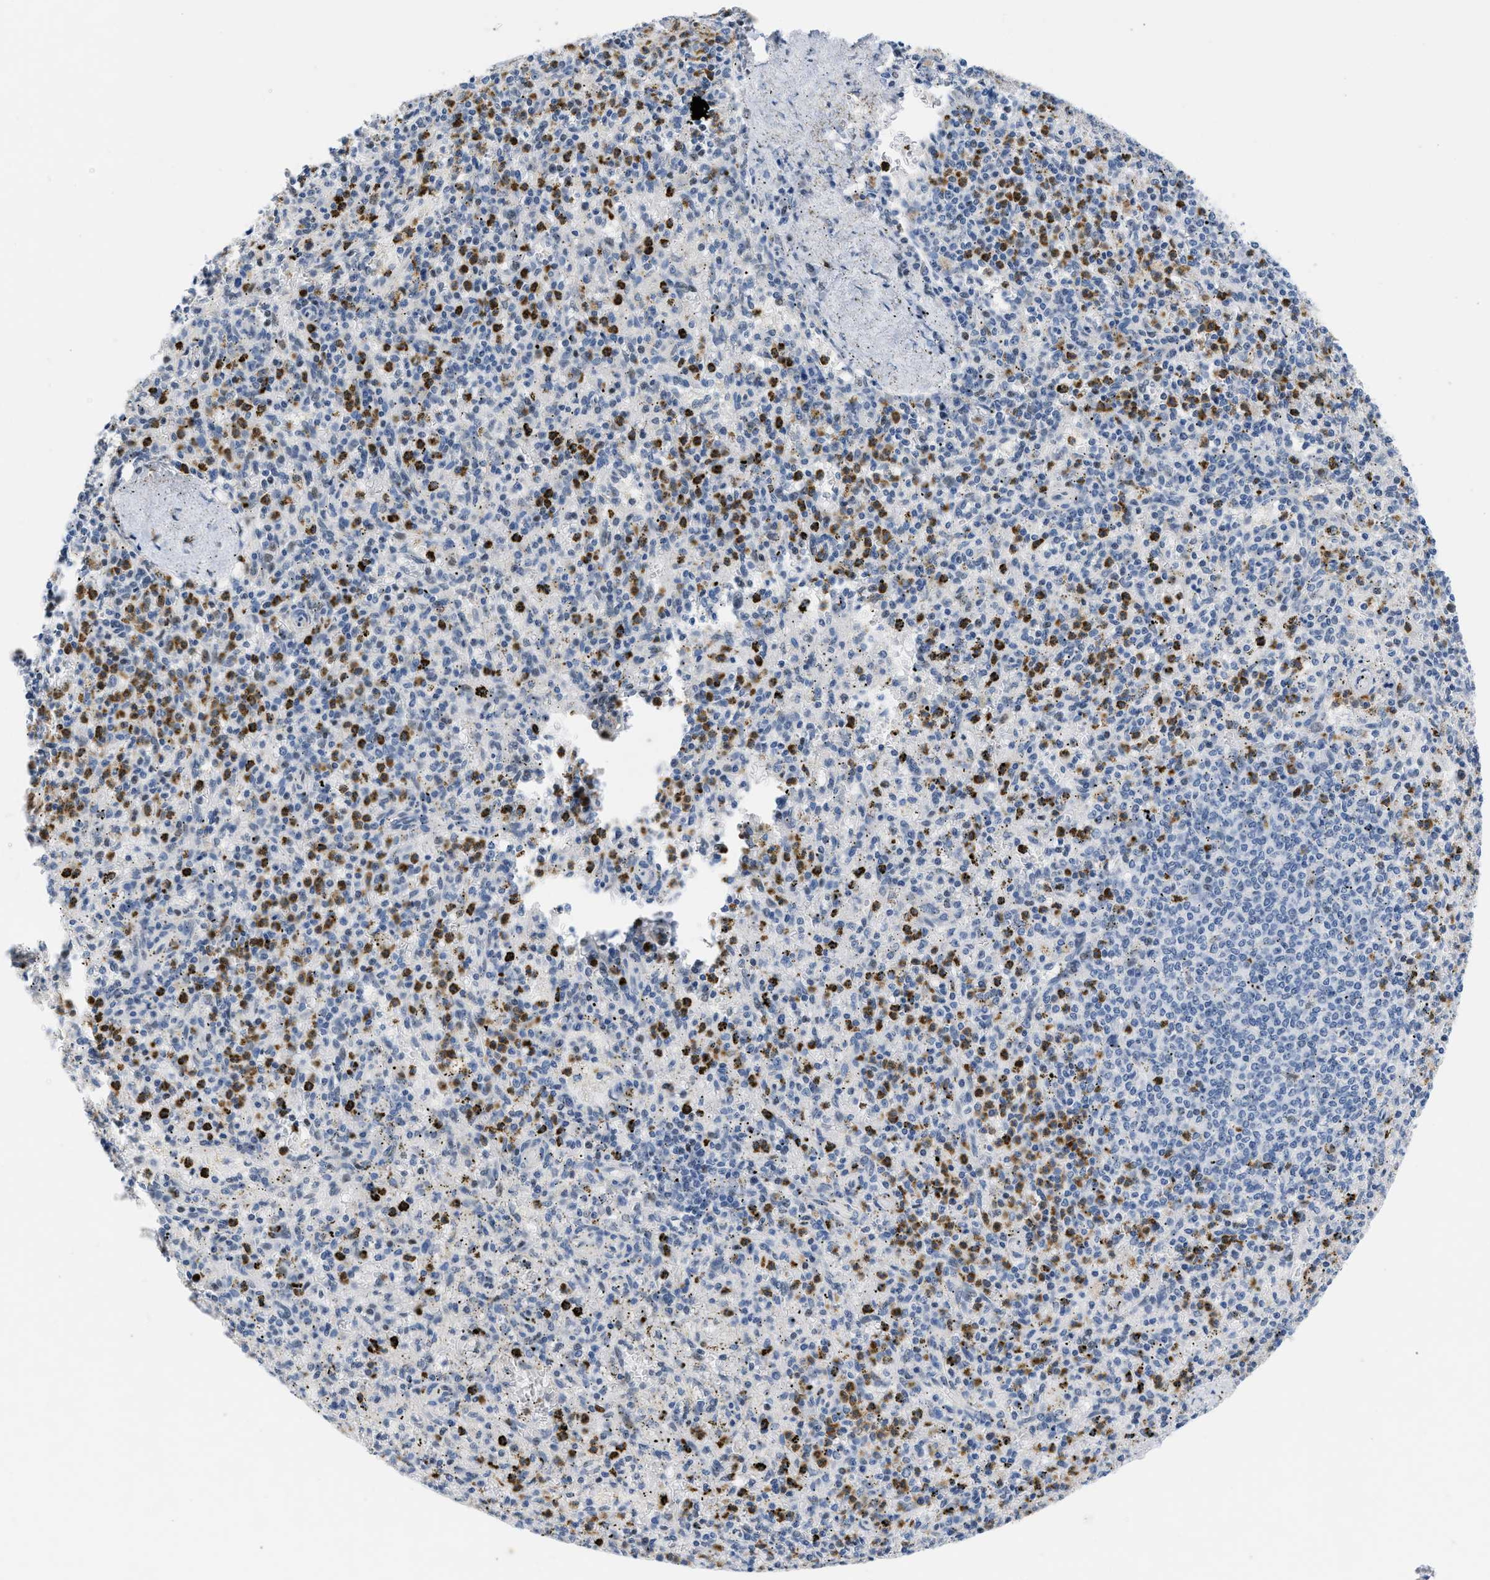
{"staining": {"intensity": "moderate", "quantity": "<25%", "location": "cytoplasmic/membranous"}, "tissue": "spleen", "cell_type": "Cells in red pulp", "image_type": "normal", "snomed": [{"axis": "morphology", "description": "Normal tissue, NOS"}, {"axis": "topography", "description": "Spleen"}], "caption": "Protein expression by IHC demonstrates moderate cytoplasmic/membranous staining in approximately <25% of cells in red pulp in unremarkable spleen.", "gene": "BOLL", "patient": {"sex": "male", "age": 72}}